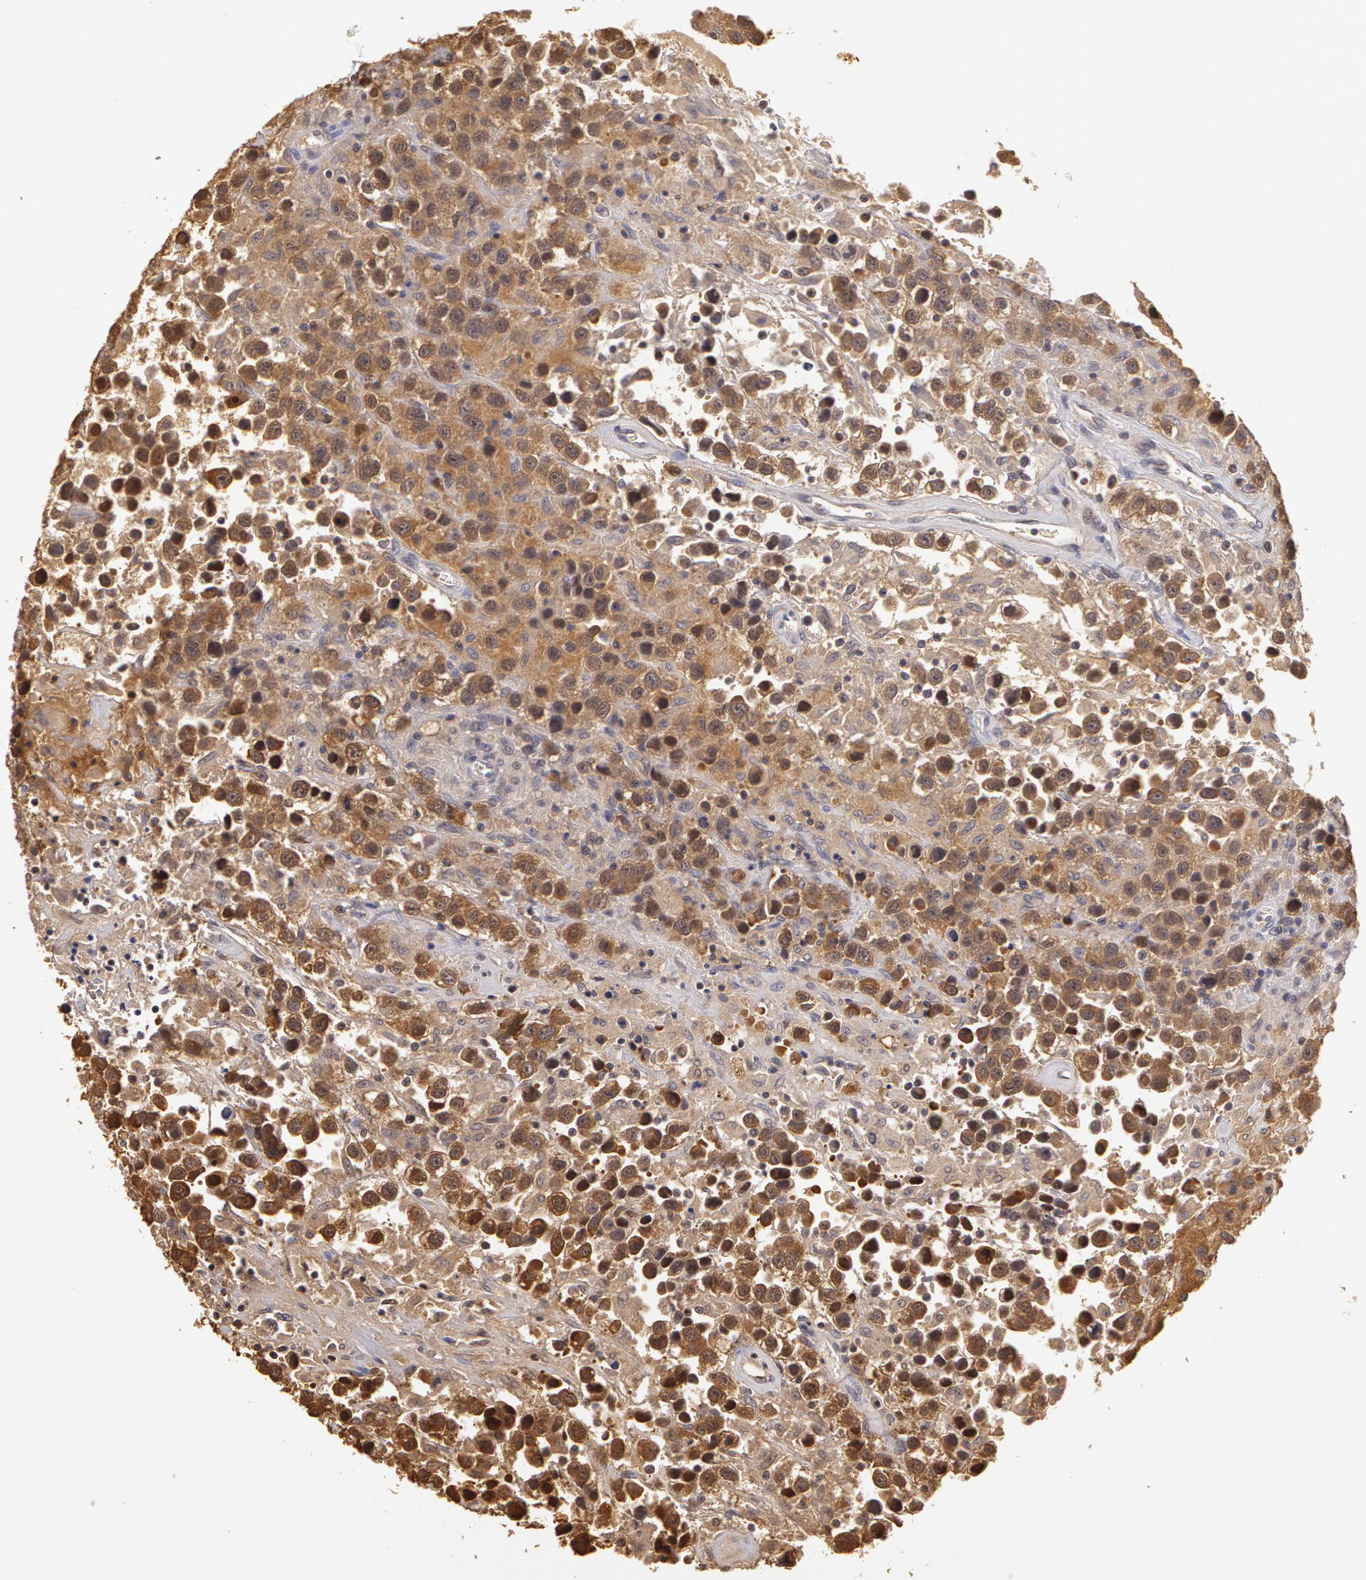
{"staining": {"intensity": "moderate", "quantity": "25%-75%", "location": "cytoplasmic/membranous"}, "tissue": "testis cancer", "cell_type": "Tumor cells", "image_type": "cancer", "snomed": [{"axis": "morphology", "description": "Seminoma, NOS"}, {"axis": "topography", "description": "Testis"}], "caption": "This photomicrograph demonstrates IHC staining of testis cancer, with medium moderate cytoplasmic/membranous staining in approximately 25%-75% of tumor cells.", "gene": "AHSA1", "patient": {"sex": "male", "age": 43}}